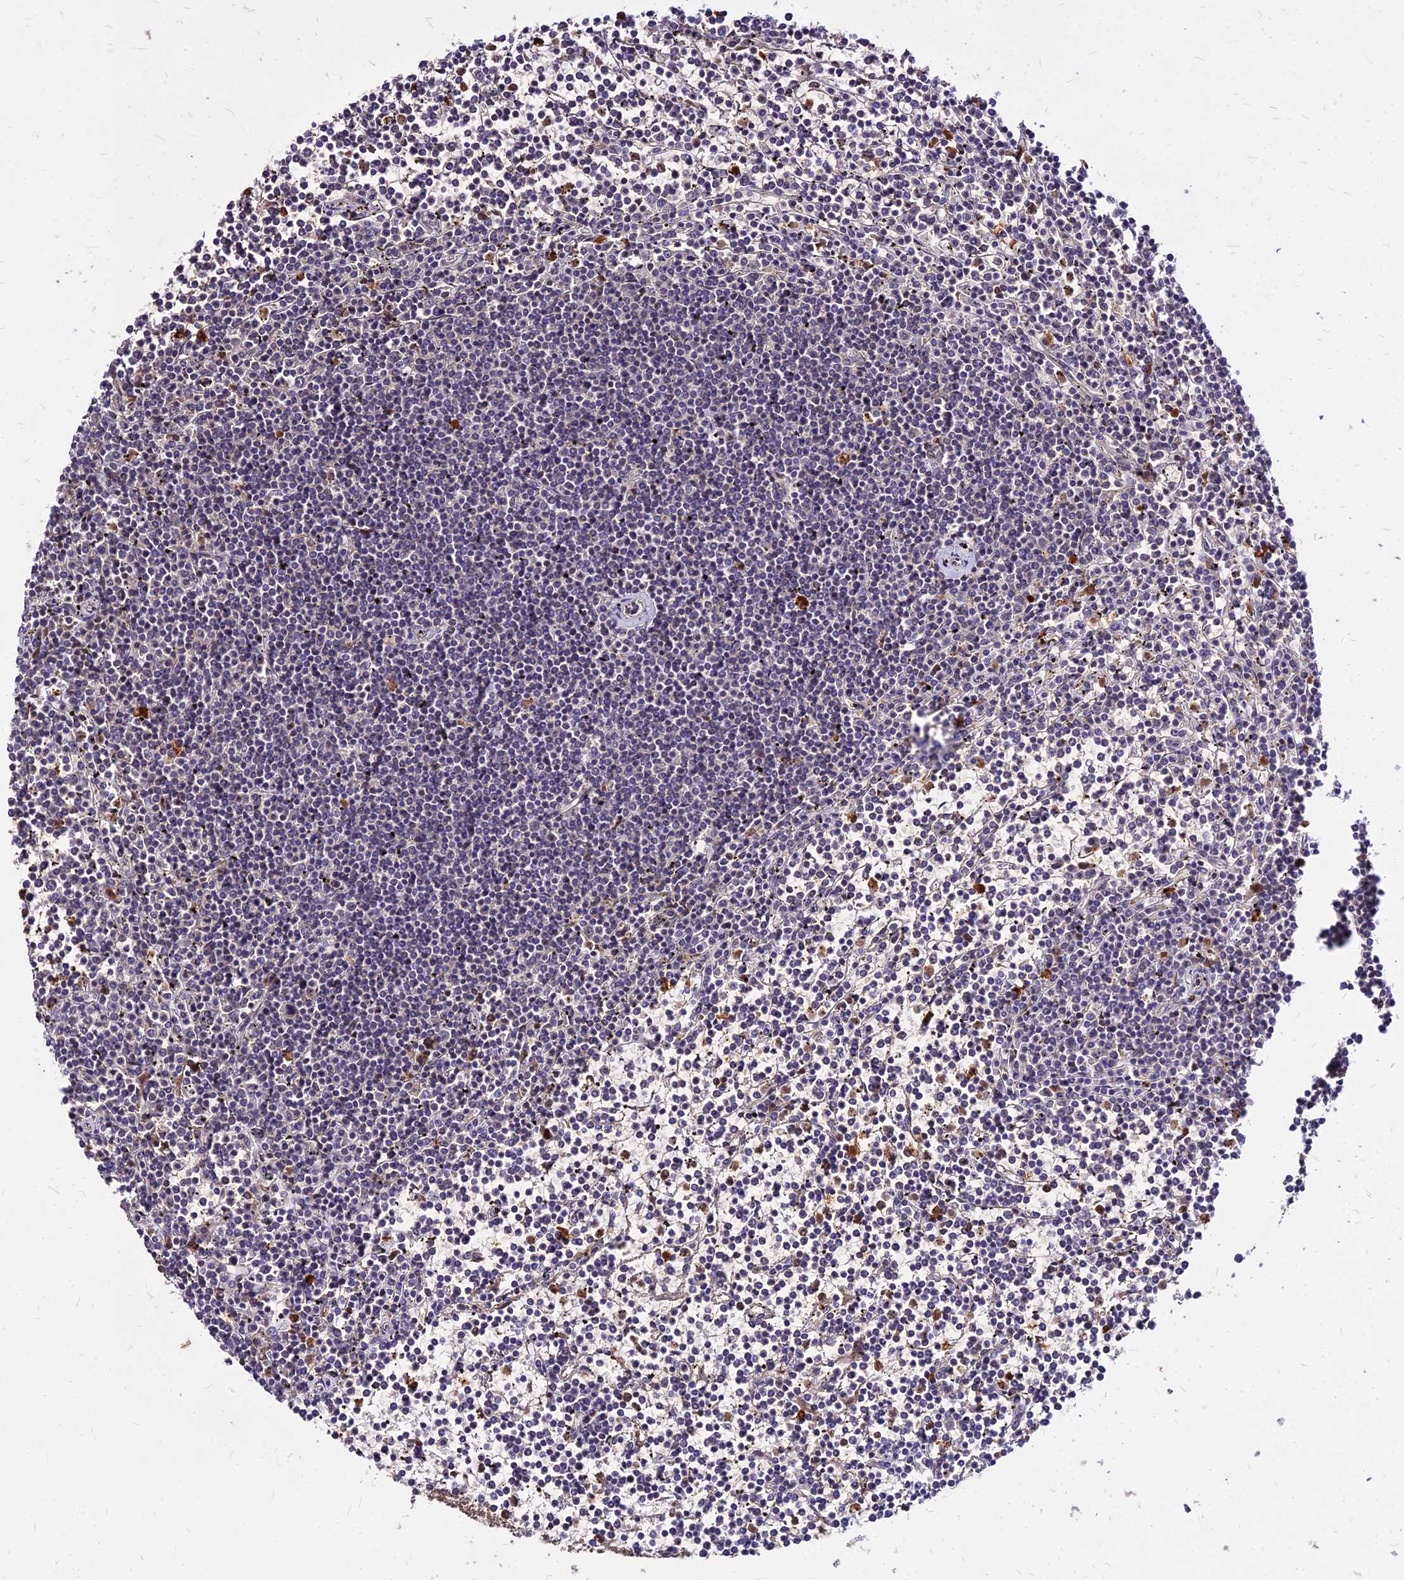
{"staining": {"intensity": "negative", "quantity": "none", "location": "none"}, "tissue": "lymphoma", "cell_type": "Tumor cells", "image_type": "cancer", "snomed": [{"axis": "morphology", "description": "Malignant lymphoma, non-Hodgkin's type, Low grade"}, {"axis": "topography", "description": "Spleen"}], "caption": "The image demonstrates no significant positivity in tumor cells of lymphoma.", "gene": "APBA3", "patient": {"sex": "female", "age": 19}}